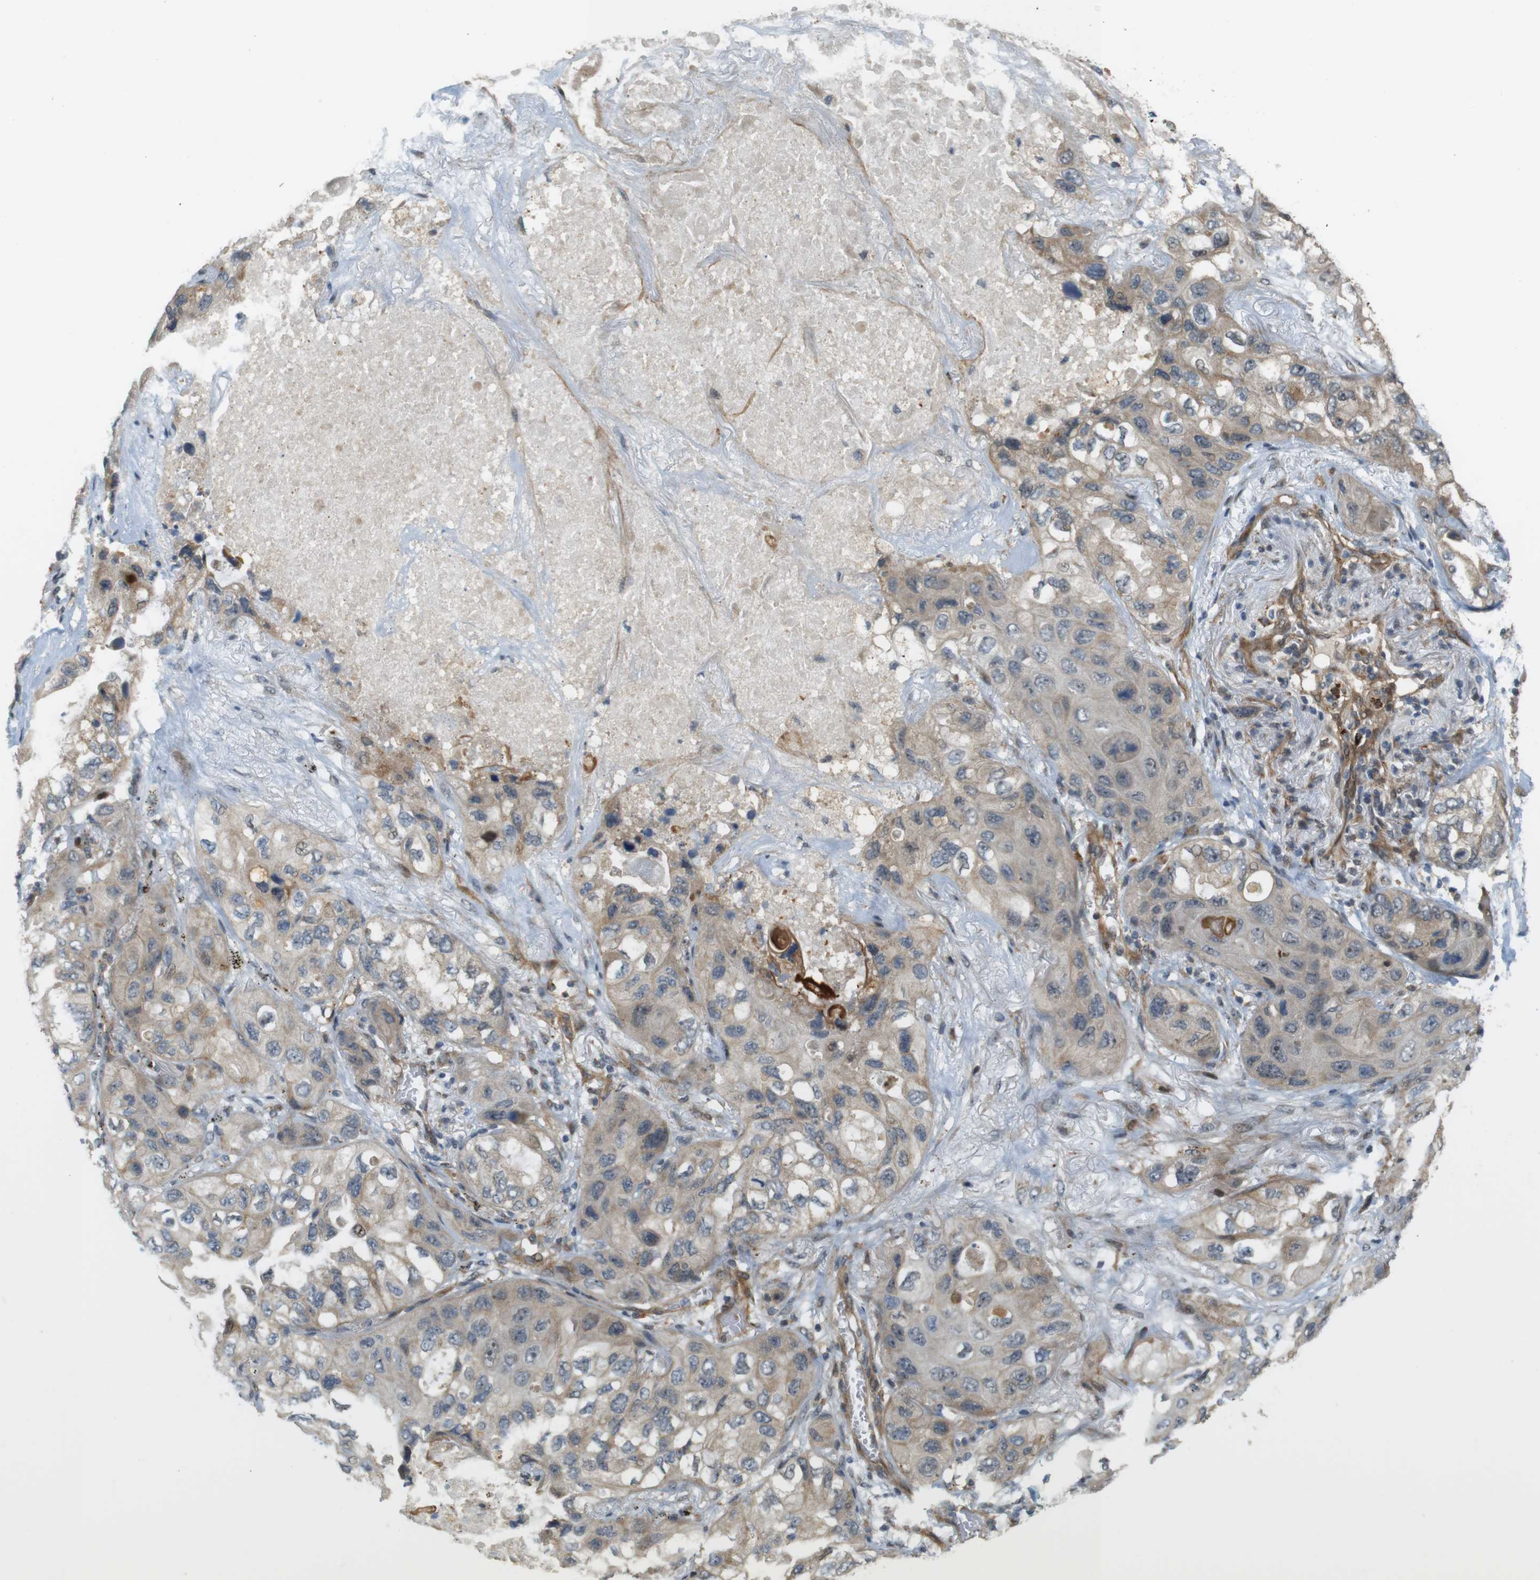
{"staining": {"intensity": "weak", "quantity": "<25%", "location": "cytoplasmic/membranous"}, "tissue": "lung cancer", "cell_type": "Tumor cells", "image_type": "cancer", "snomed": [{"axis": "morphology", "description": "Squamous cell carcinoma, NOS"}, {"axis": "topography", "description": "Lung"}], "caption": "Tumor cells show no significant protein staining in lung cancer.", "gene": "TSPAN9", "patient": {"sex": "female", "age": 73}}